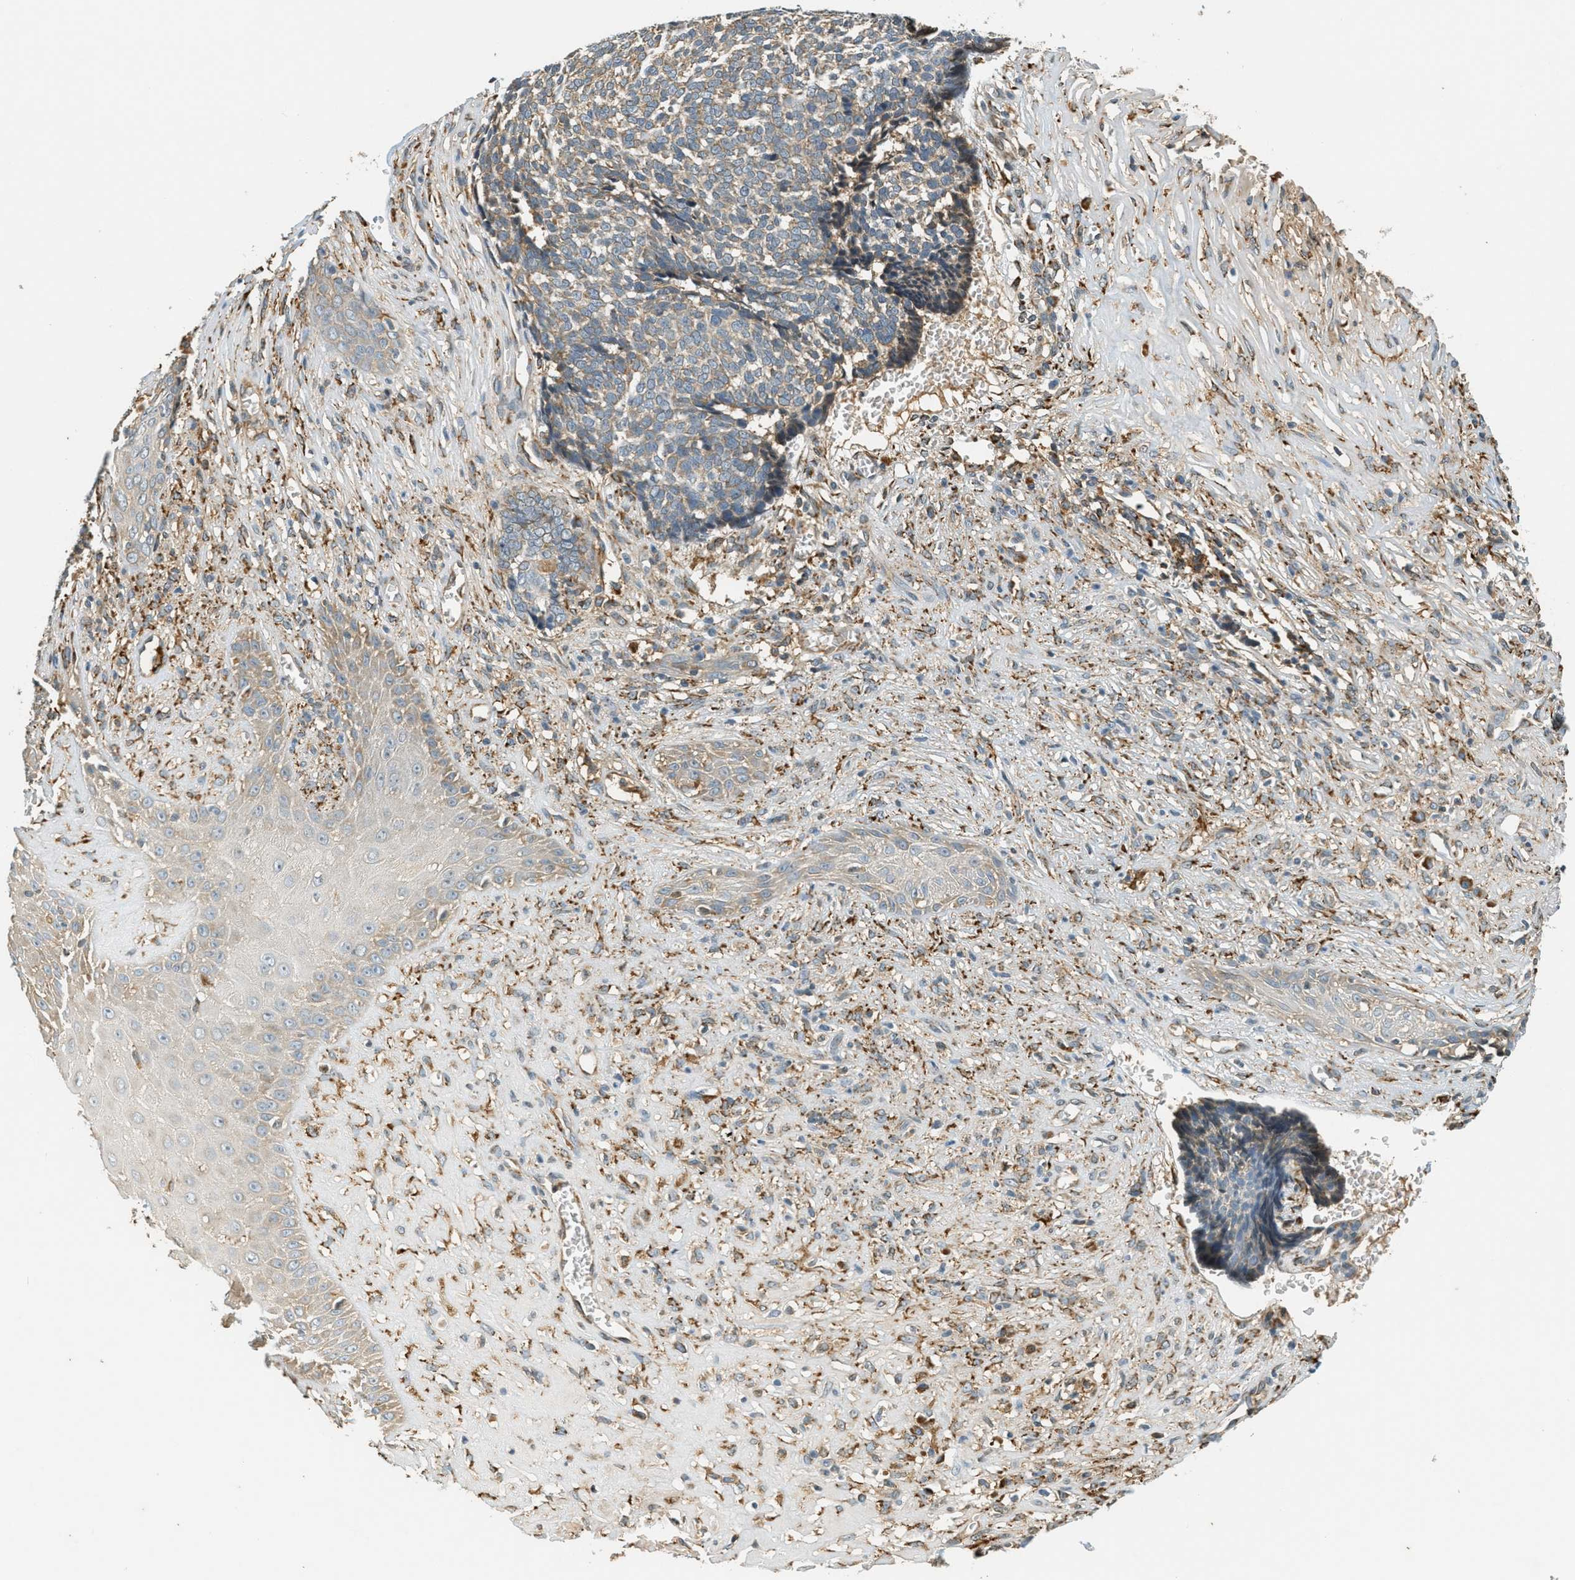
{"staining": {"intensity": "weak", "quantity": "<25%", "location": "cytoplasmic/membranous"}, "tissue": "skin cancer", "cell_type": "Tumor cells", "image_type": "cancer", "snomed": [{"axis": "morphology", "description": "Basal cell carcinoma"}, {"axis": "topography", "description": "Skin"}], "caption": "The photomicrograph displays no significant positivity in tumor cells of basal cell carcinoma (skin). (DAB immunohistochemistry with hematoxylin counter stain).", "gene": "PDK1", "patient": {"sex": "male", "age": 84}}